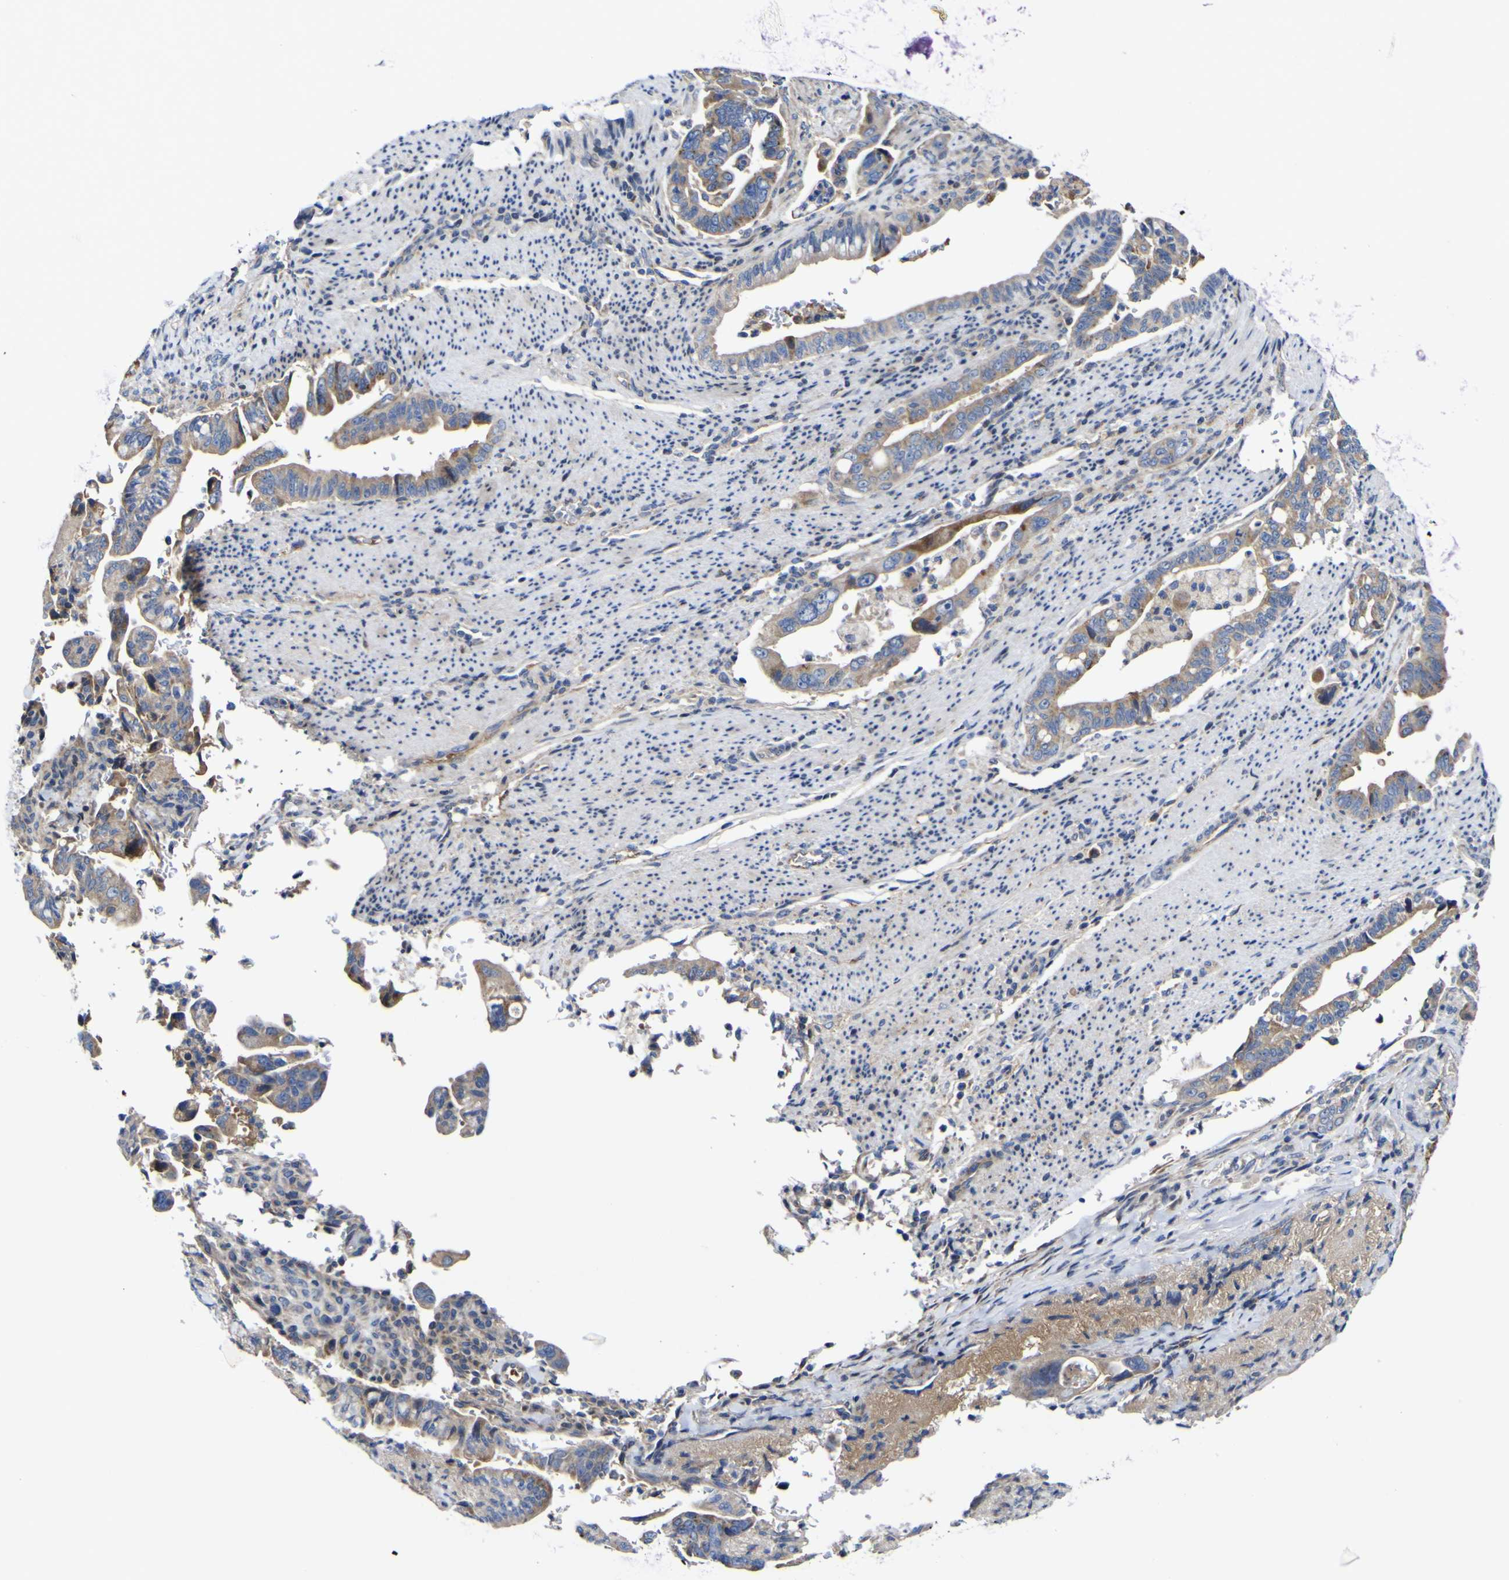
{"staining": {"intensity": "moderate", "quantity": ">75%", "location": "cytoplasmic/membranous"}, "tissue": "pancreatic cancer", "cell_type": "Tumor cells", "image_type": "cancer", "snomed": [{"axis": "morphology", "description": "Adenocarcinoma, NOS"}, {"axis": "topography", "description": "Pancreas"}], "caption": "Protein expression analysis of human pancreatic cancer (adenocarcinoma) reveals moderate cytoplasmic/membranous expression in approximately >75% of tumor cells.", "gene": "CCDC90B", "patient": {"sex": "male", "age": 70}}